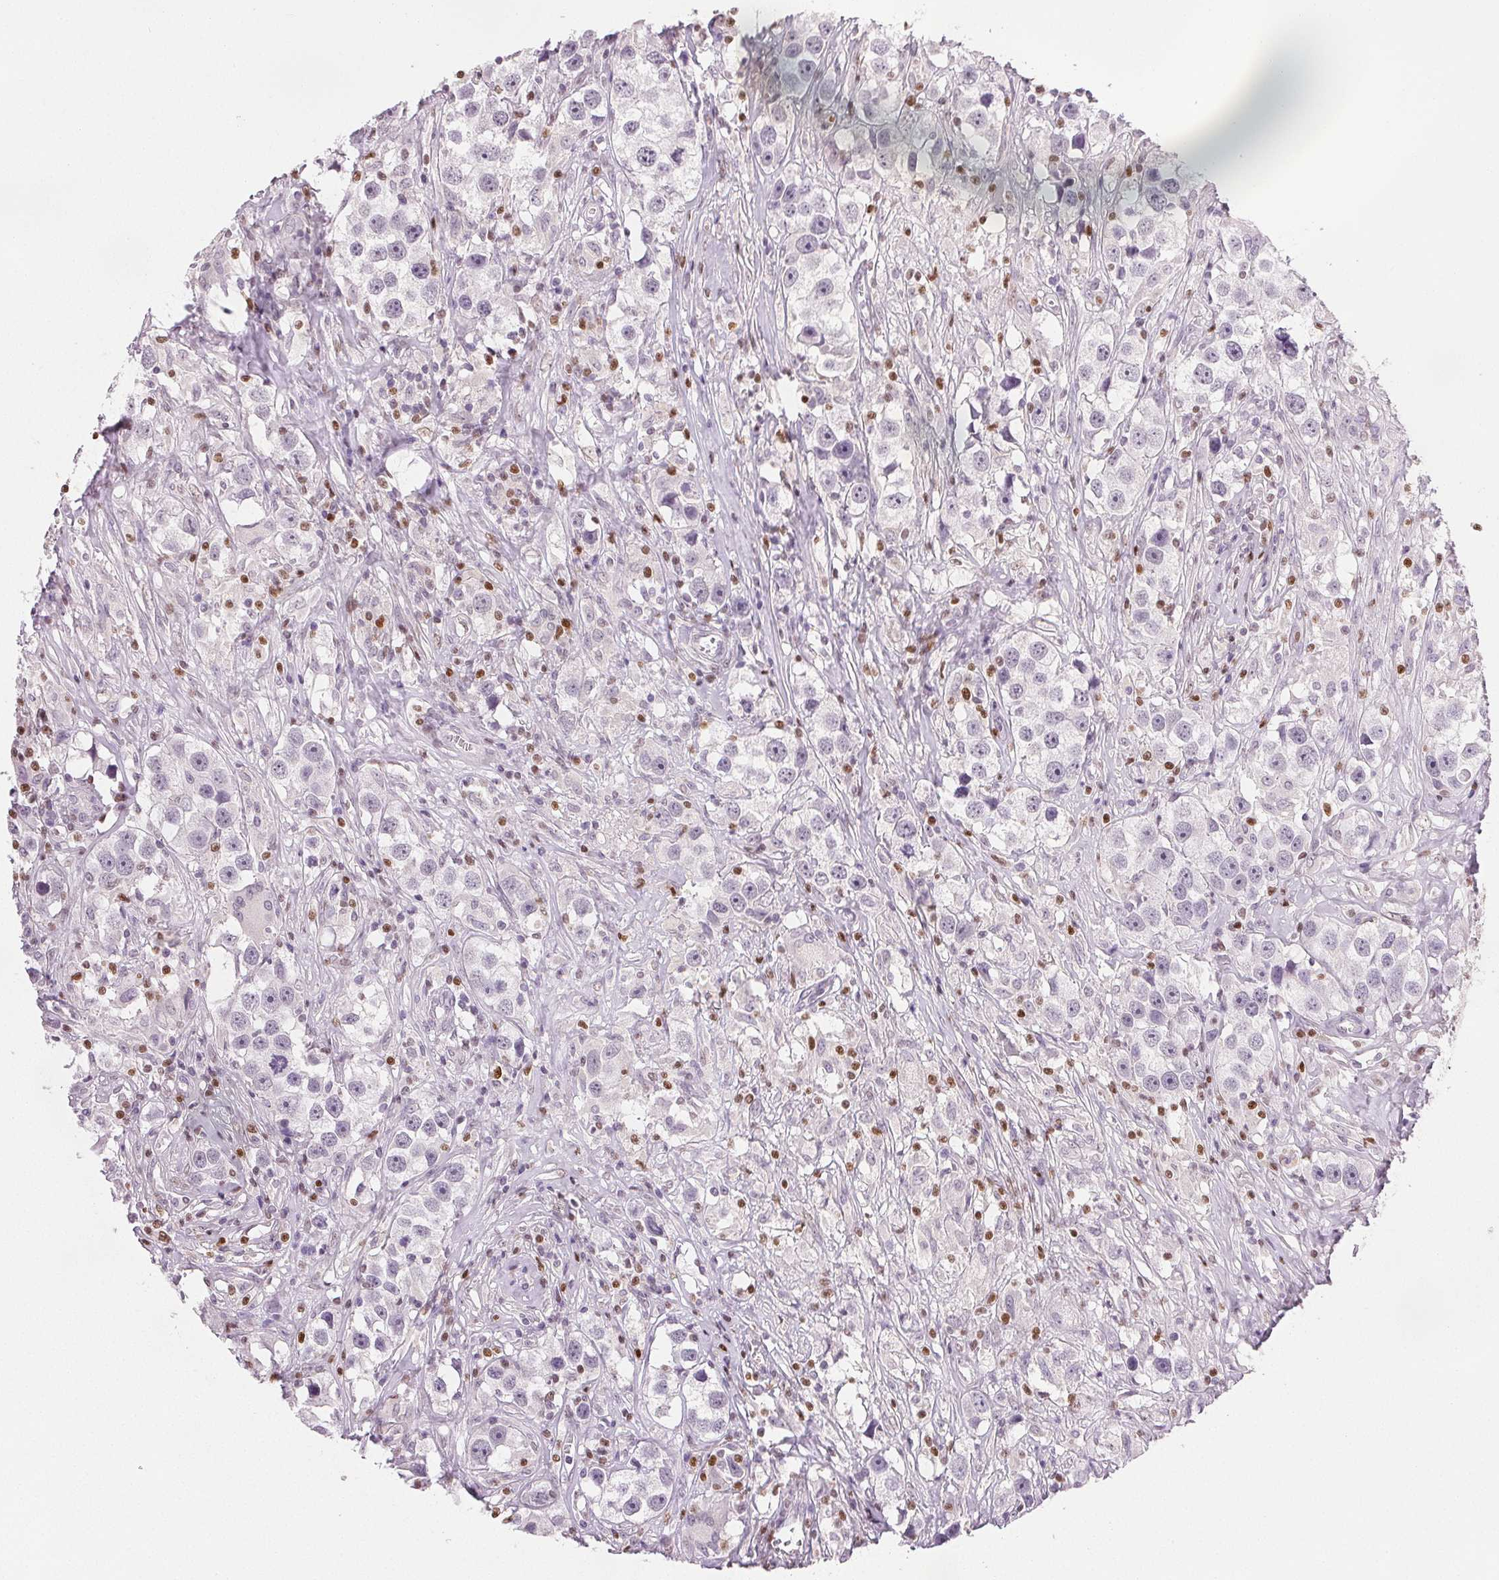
{"staining": {"intensity": "negative", "quantity": "none", "location": "none"}, "tissue": "testis cancer", "cell_type": "Tumor cells", "image_type": "cancer", "snomed": [{"axis": "morphology", "description": "Seminoma, NOS"}, {"axis": "topography", "description": "Testis"}], "caption": "This is an immunohistochemistry image of human seminoma (testis). There is no staining in tumor cells.", "gene": "RUNX2", "patient": {"sex": "male", "age": 49}}